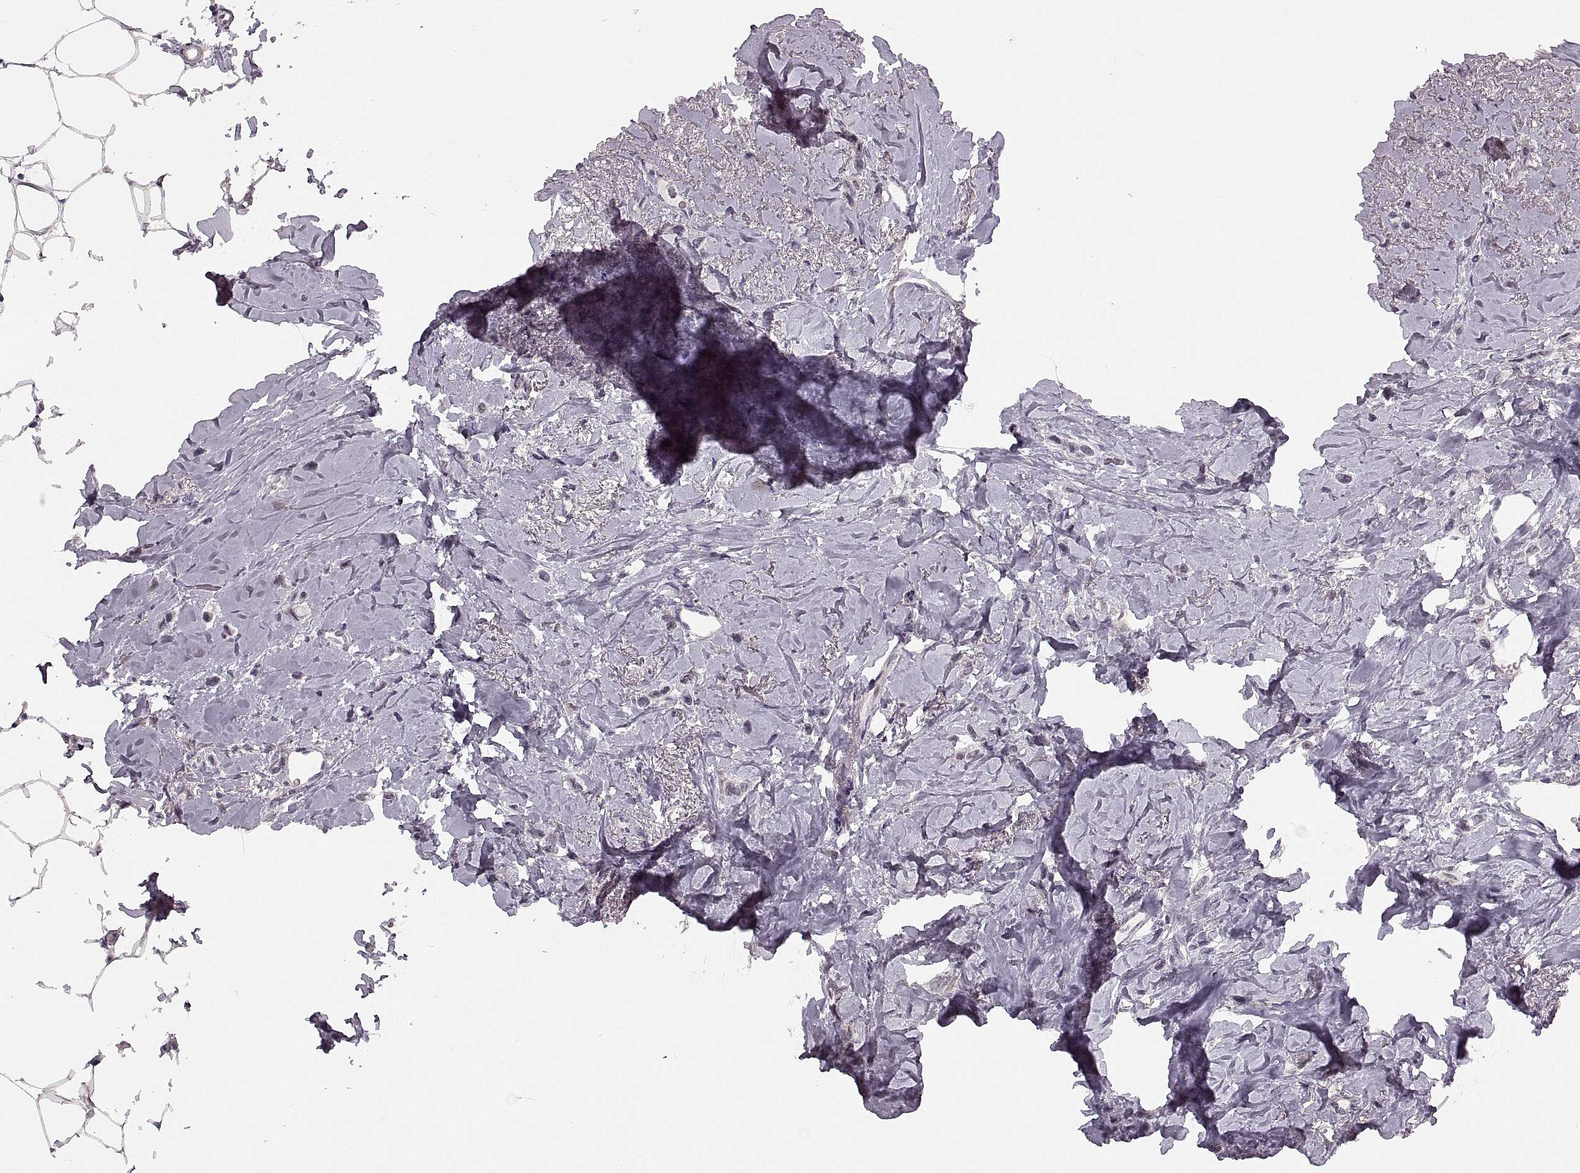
{"staining": {"intensity": "negative", "quantity": "none", "location": "none"}, "tissue": "breast cancer", "cell_type": "Tumor cells", "image_type": "cancer", "snomed": [{"axis": "morphology", "description": "Duct carcinoma"}, {"axis": "topography", "description": "Breast"}], "caption": "Immunohistochemistry (IHC) of breast invasive ductal carcinoma reveals no staining in tumor cells. (Immunohistochemistry (IHC), brightfield microscopy, high magnification).", "gene": "PAGE5", "patient": {"sex": "female", "age": 40}}